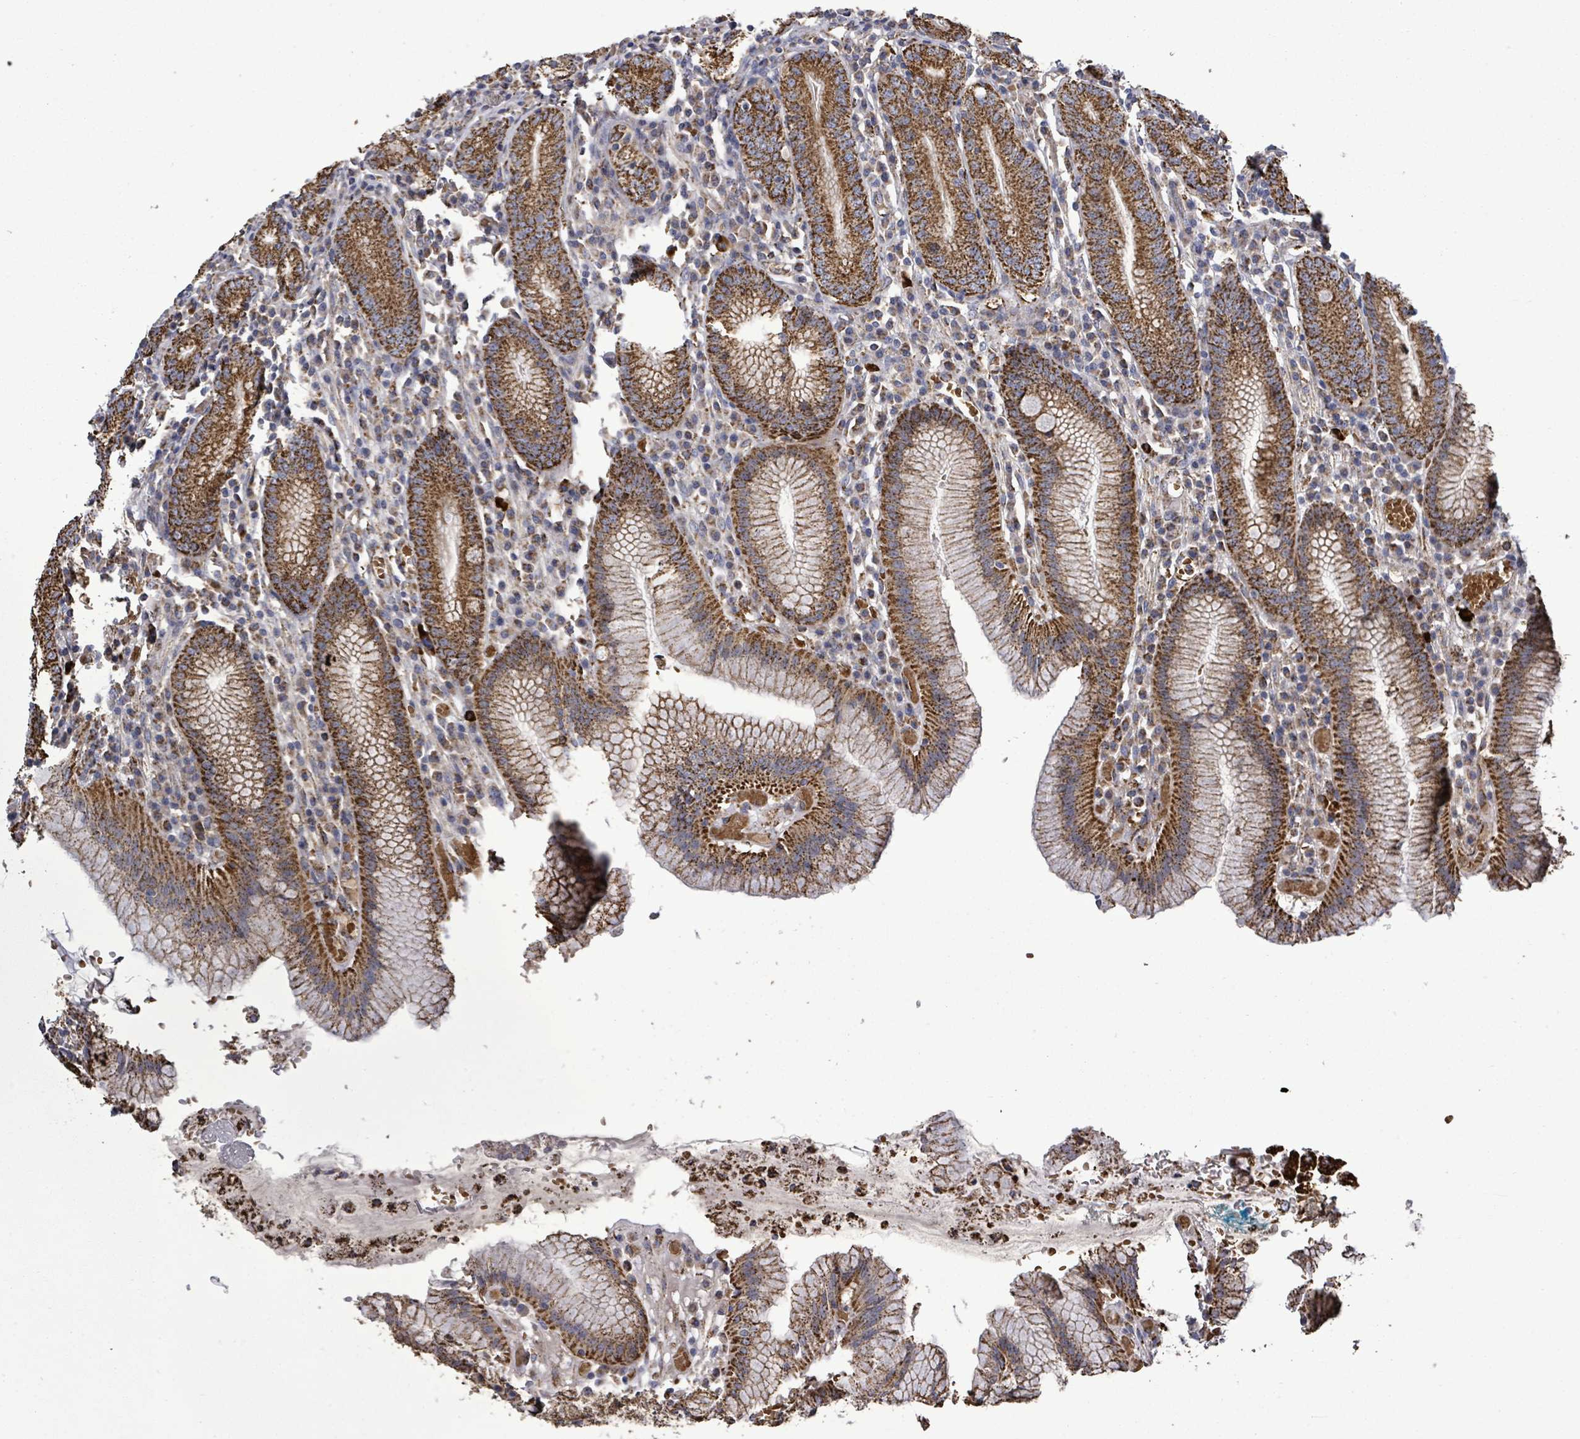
{"staining": {"intensity": "strong", "quantity": ">75%", "location": "cytoplasmic/membranous"}, "tissue": "stomach", "cell_type": "Glandular cells", "image_type": "normal", "snomed": [{"axis": "morphology", "description": "Normal tissue, NOS"}, {"axis": "topography", "description": "Stomach"}], "caption": "The image demonstrates staining of unremarkable stomach, revealing strong cytoplasmic/membranous protein expression (brown color) within glandular cells. (DAB IHC with brightfield microscopy, high magnification).", "gene": "MTMR12", "patient": {"sex": "male", "age": 55}}